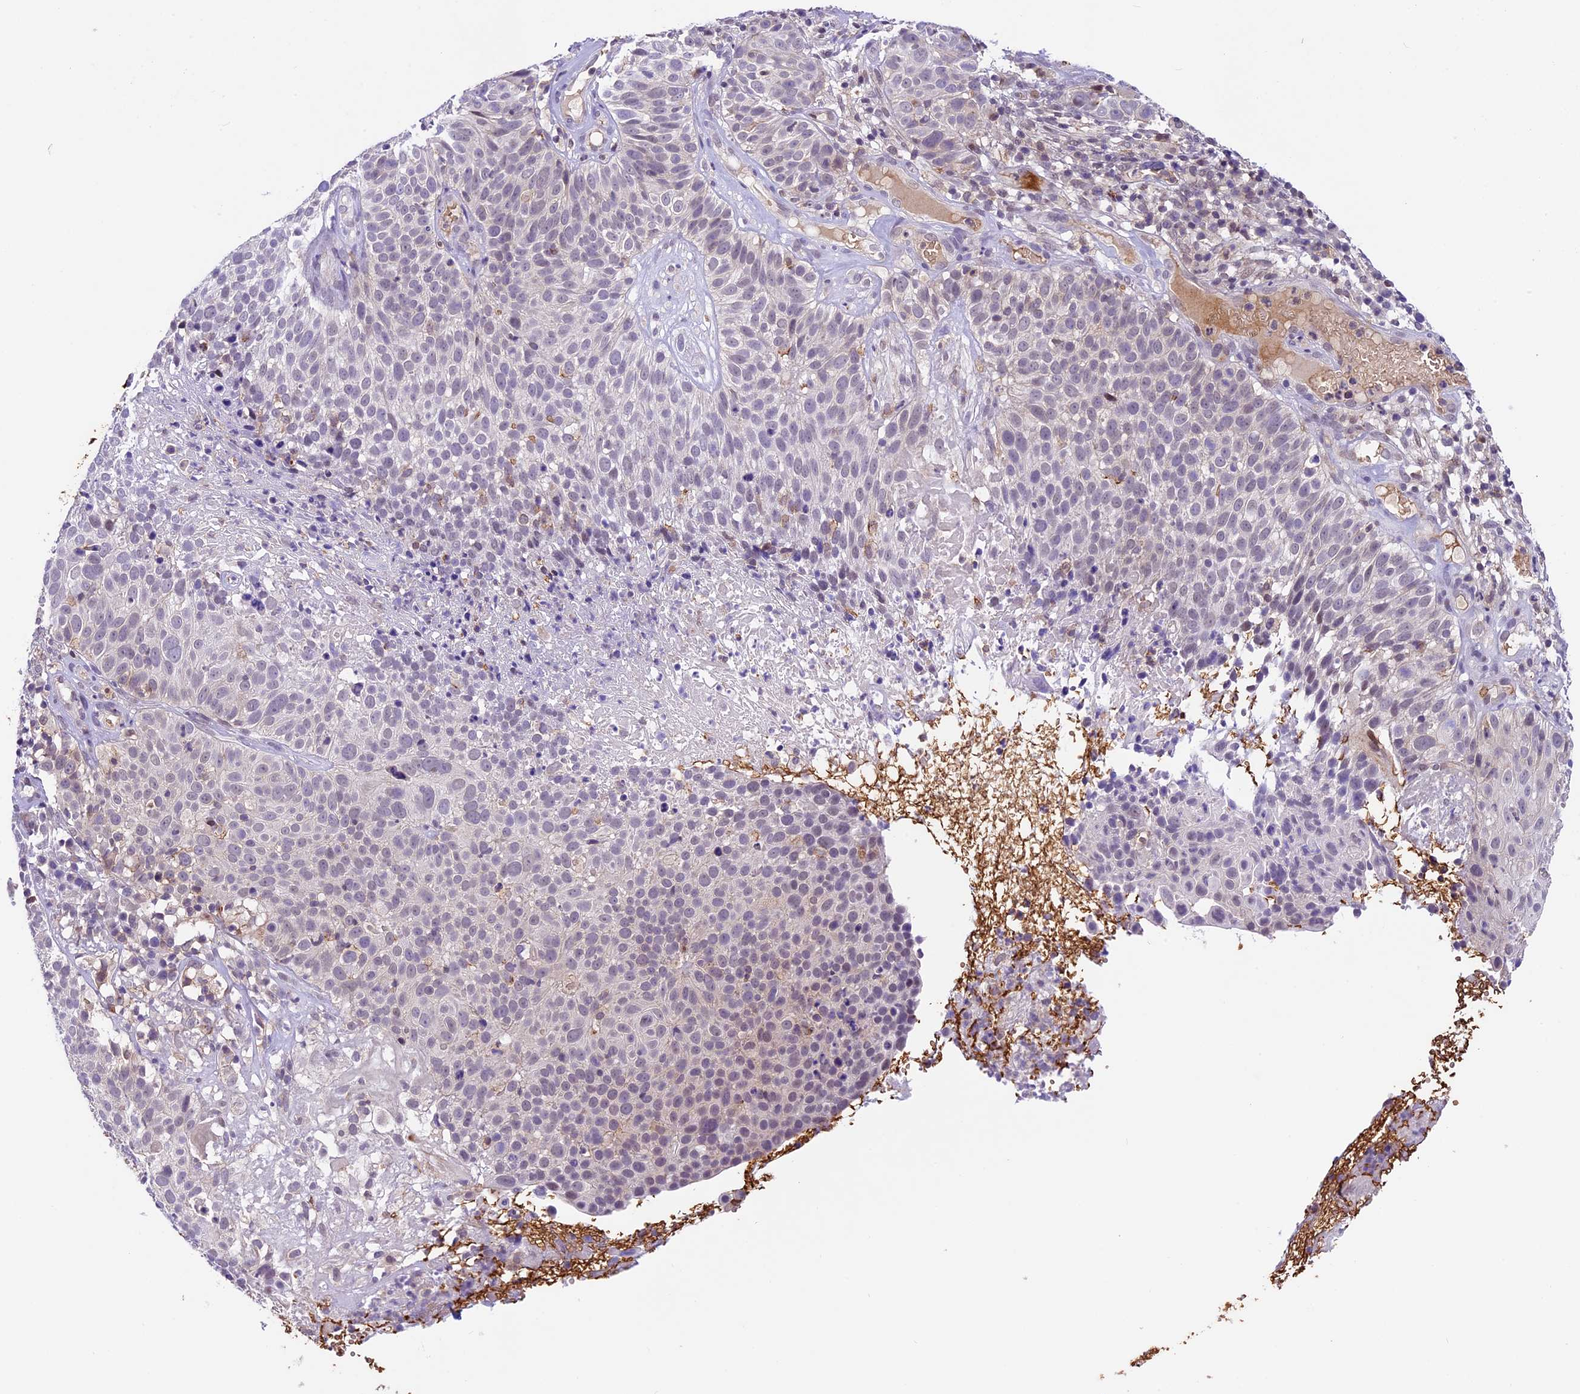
{"staining": {"intensity": "negative", "quantity": "none", "location": "none"}, "tissue": "cervical cancer", "cell_type": "Tumor cells", "image_type": "cancer", "snomed": [{"axis": "morphology", "description": "Squamous cell carcinoma, NOS"}, {"axis": "topography", "description": "Cervix"}], "caption": "DAB immunohistochemical staining of cervical cancer demonstrates no significant positivity in tumor cells.", "gene": "SHKBP1", "patient": {"sex": "female", "age": 74}}